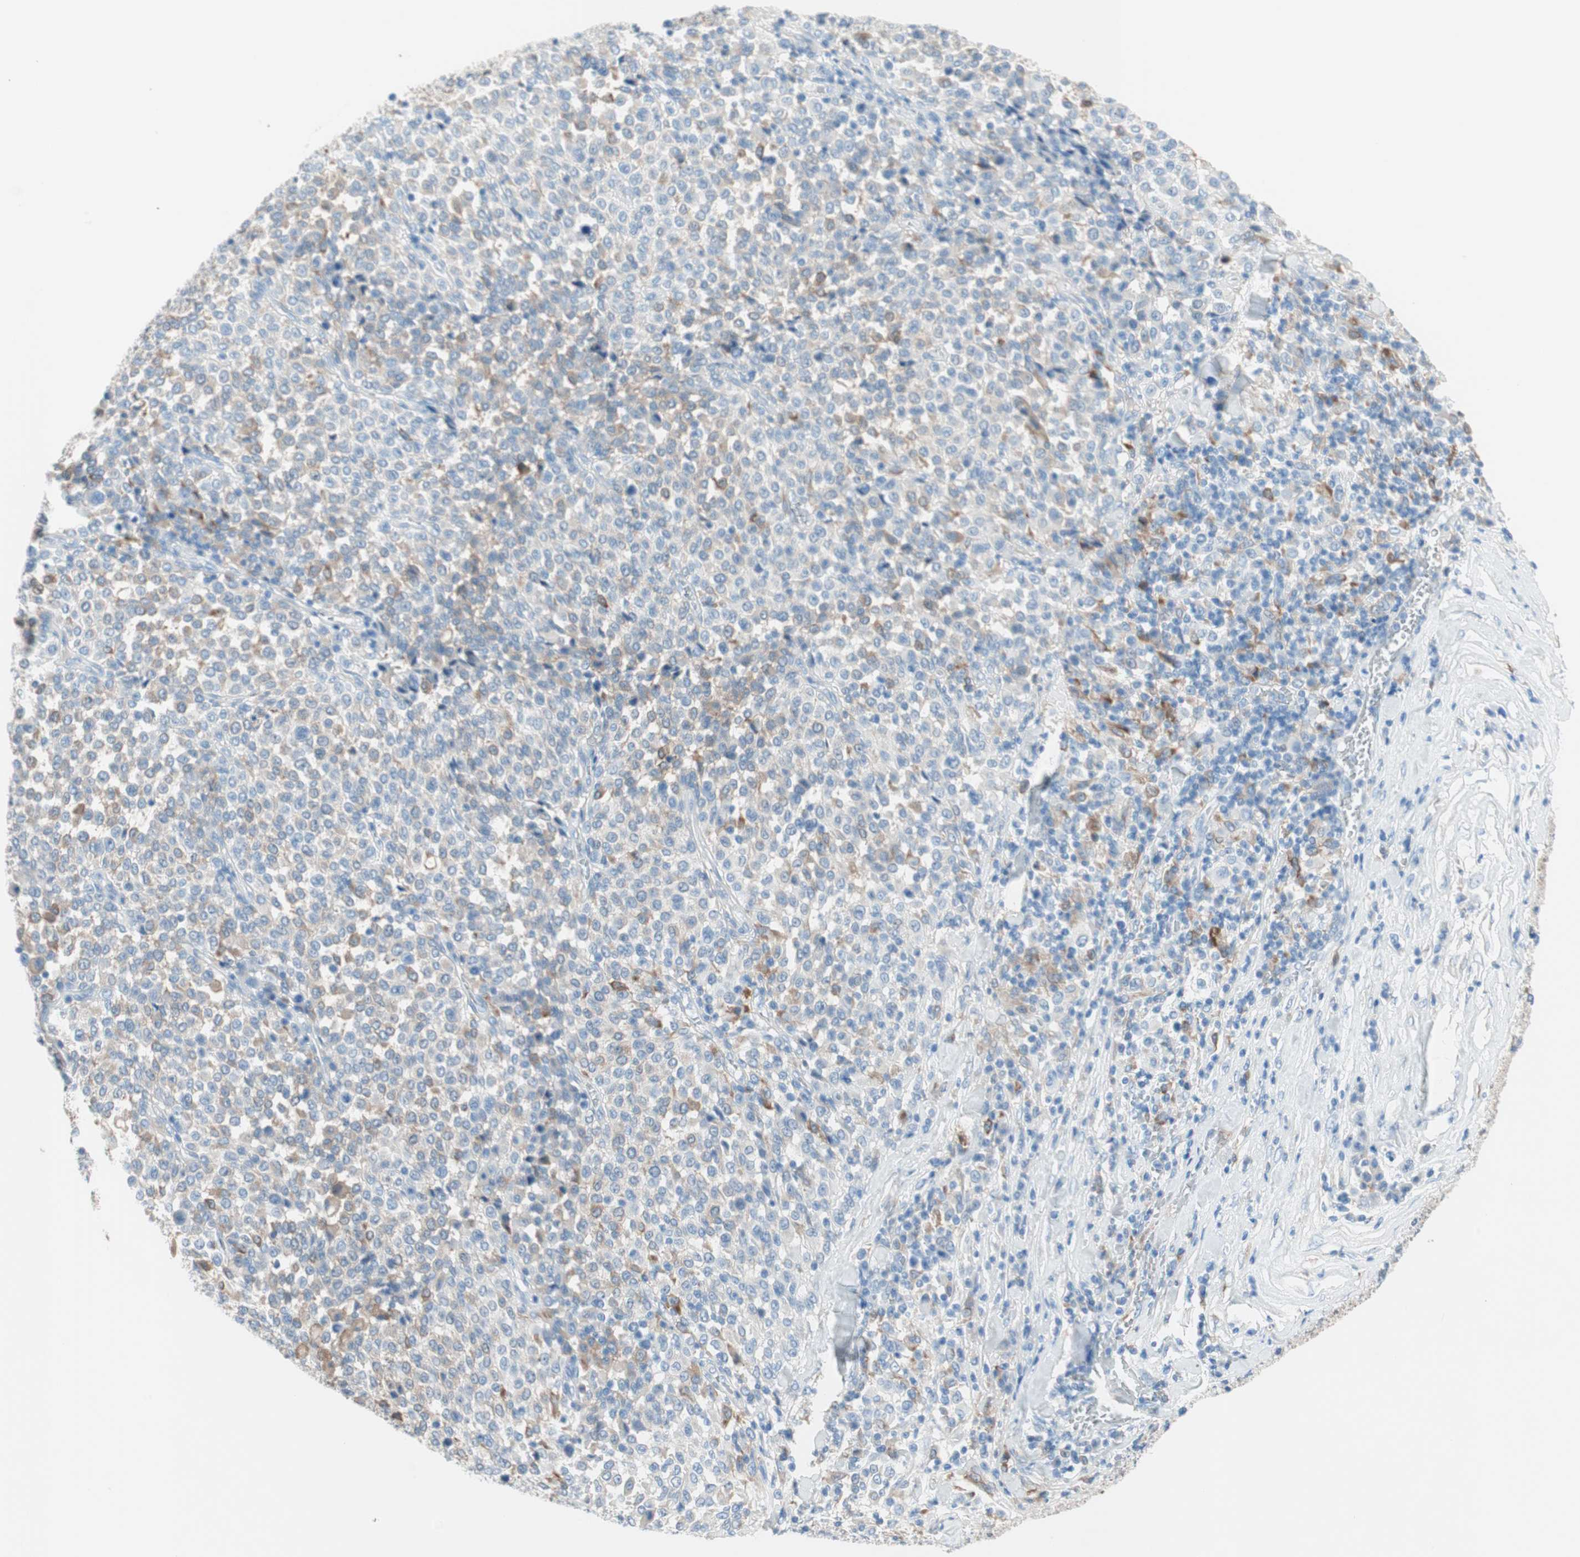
{"staining": {"intensity": "weak", "quantity": "<25%", "location": "cytoplasmic/membranous"}, "tissue": "melanoma", "cell_type": "Tumor cells", "image_type": "cancer", "snomed": [{"axis": "morphology", "description": "Malignant melanoma, Metastatic site"}, {"axis": "topography", "description": "Pancreas"}], "caption": "High power microscopy photomicrograph of an immunohistochemistry micrograph of melanoma, revealing no significant expression in tumor cells.", "gene": "GLUL", "patient": {"sex": "female", "age": 30}}